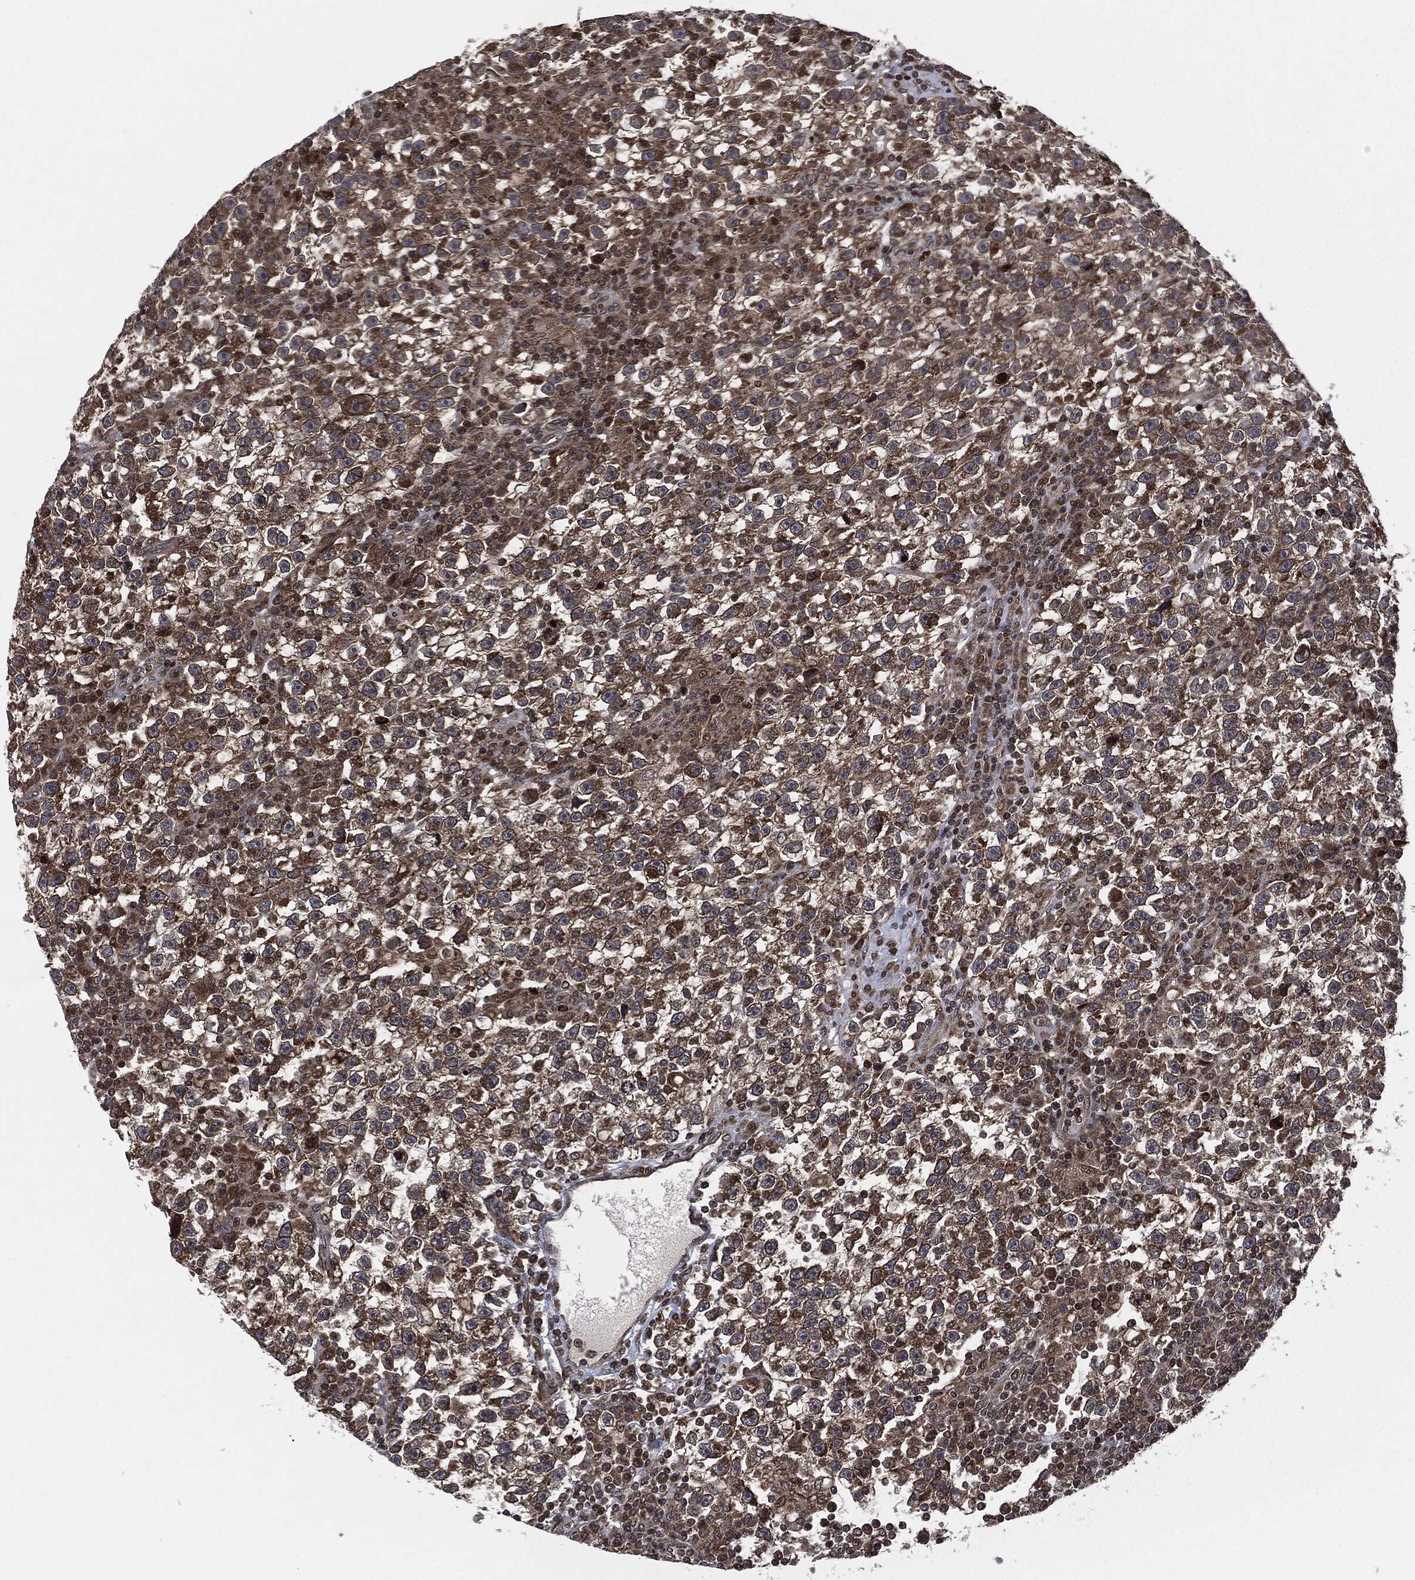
{"staining": {"intensity": "strong", "quantity": "25%-75%", "location": "cytoplasmic/membranous"}, "tissue": "testis cancer", "cell_type": "Tumor cells", "image_type": "cancer", "snomed": [{"axis": "morphology", "description": "Seminoma, NOS"}, {"axis": "topography", "description": "Testis"}], "caption": "Immunohistochemical staining of human testis cancer shows high levels of strong cytoplasmic/membranous protein staining in about 25%-75% of tumor cells.", "gene": "HRAS", "patient": {"sex": "male", "age": 47}}